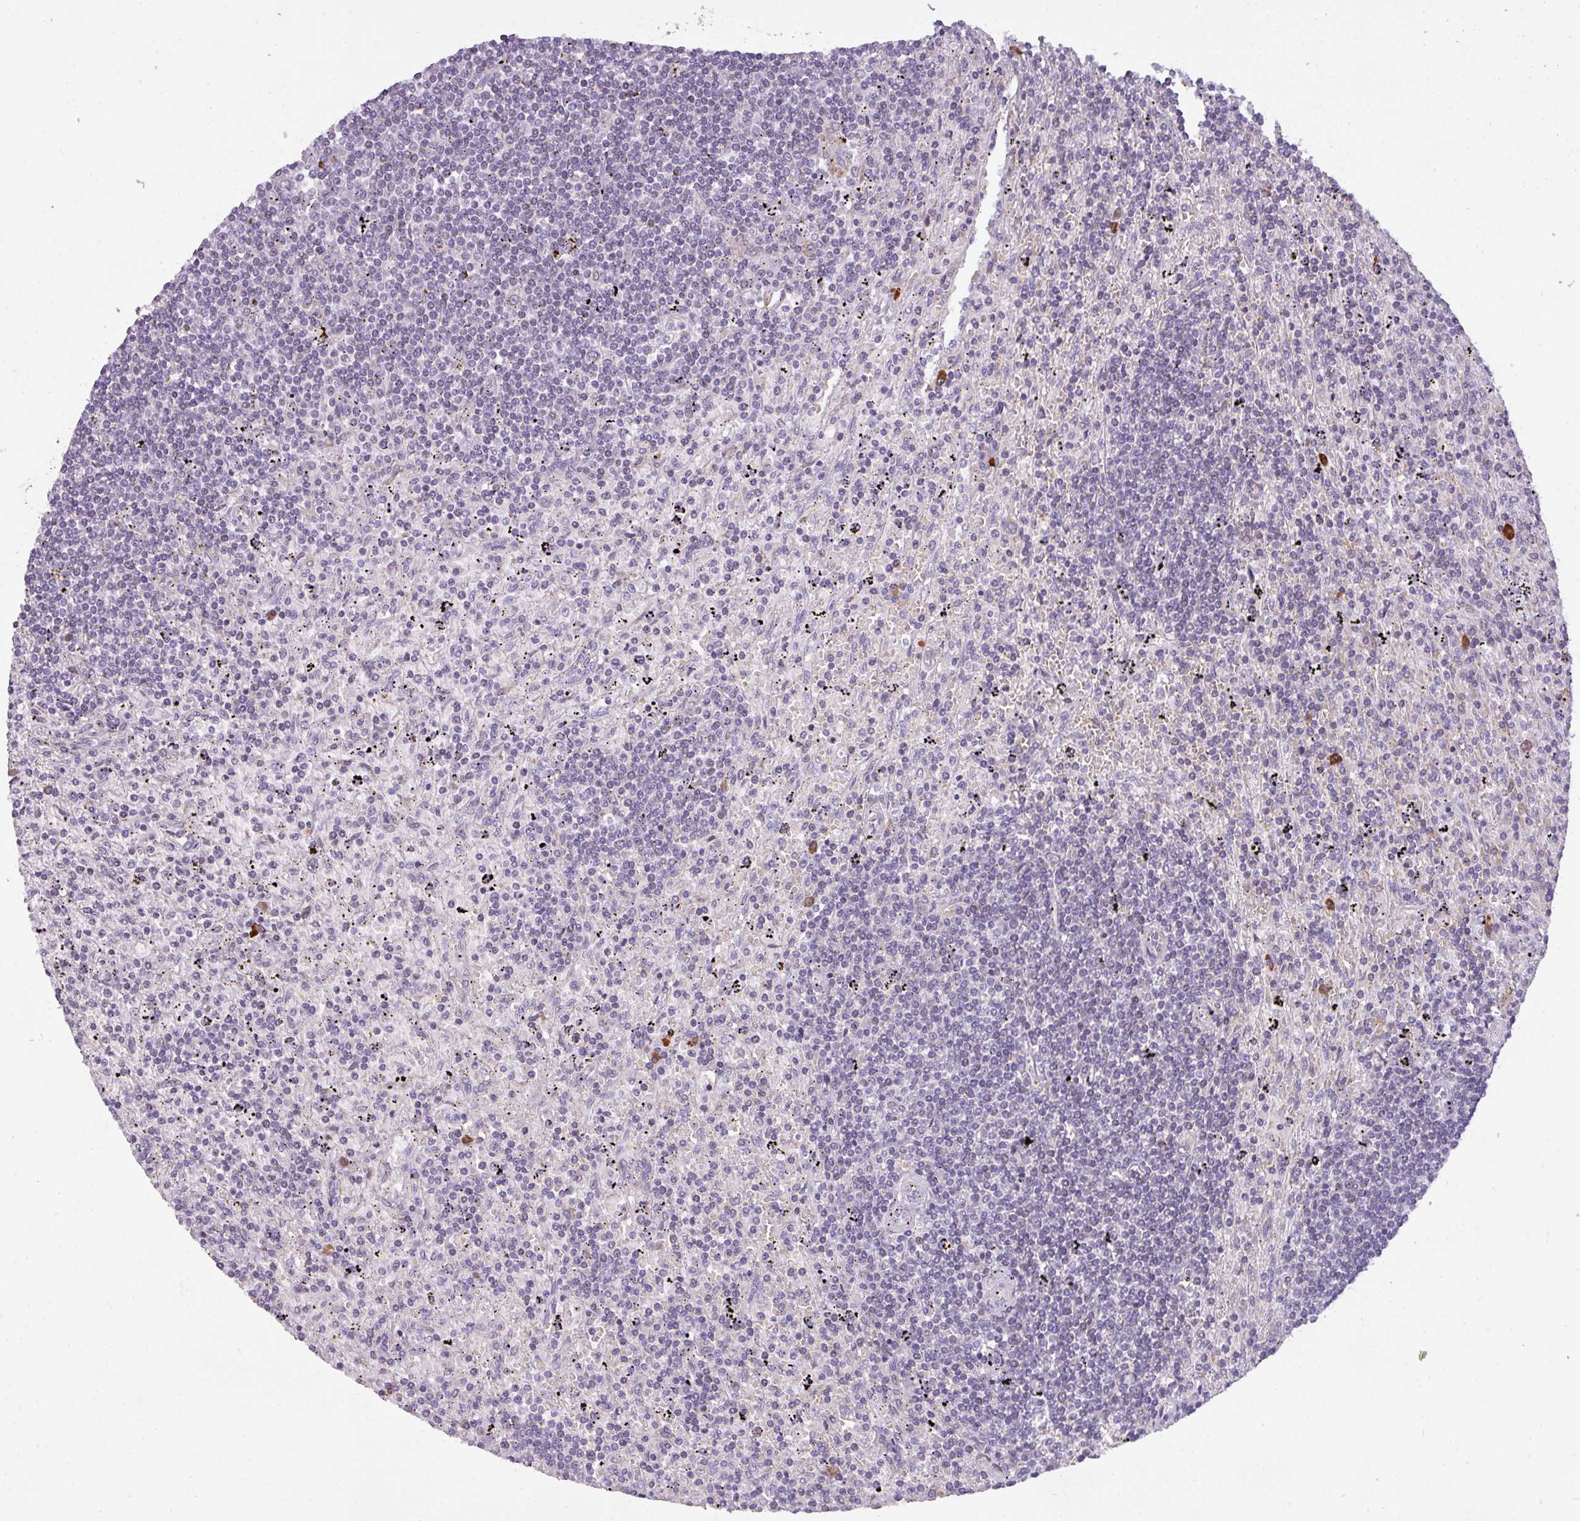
{"staining": {"intensity": "negative", "quantity": "none", "location": "none"}, "tissue": "lymphoma", "cell_type": "Tumor cells", "image_type": "cancer", "snomed": [{"axis": "morphology", "description": "Malignant lymphoma, non-Hodgkin's type, Low grade"}, {"axis": "topography", "description": "Spleen"}], "caption": "Immunohistochemistry of human malignant lymphoma, non-Hodgkin's type (low-grade) exhibits no staining in tumor cells.", "gene": "C2orf68", "patient": {"sex": "male", "age": 76}}